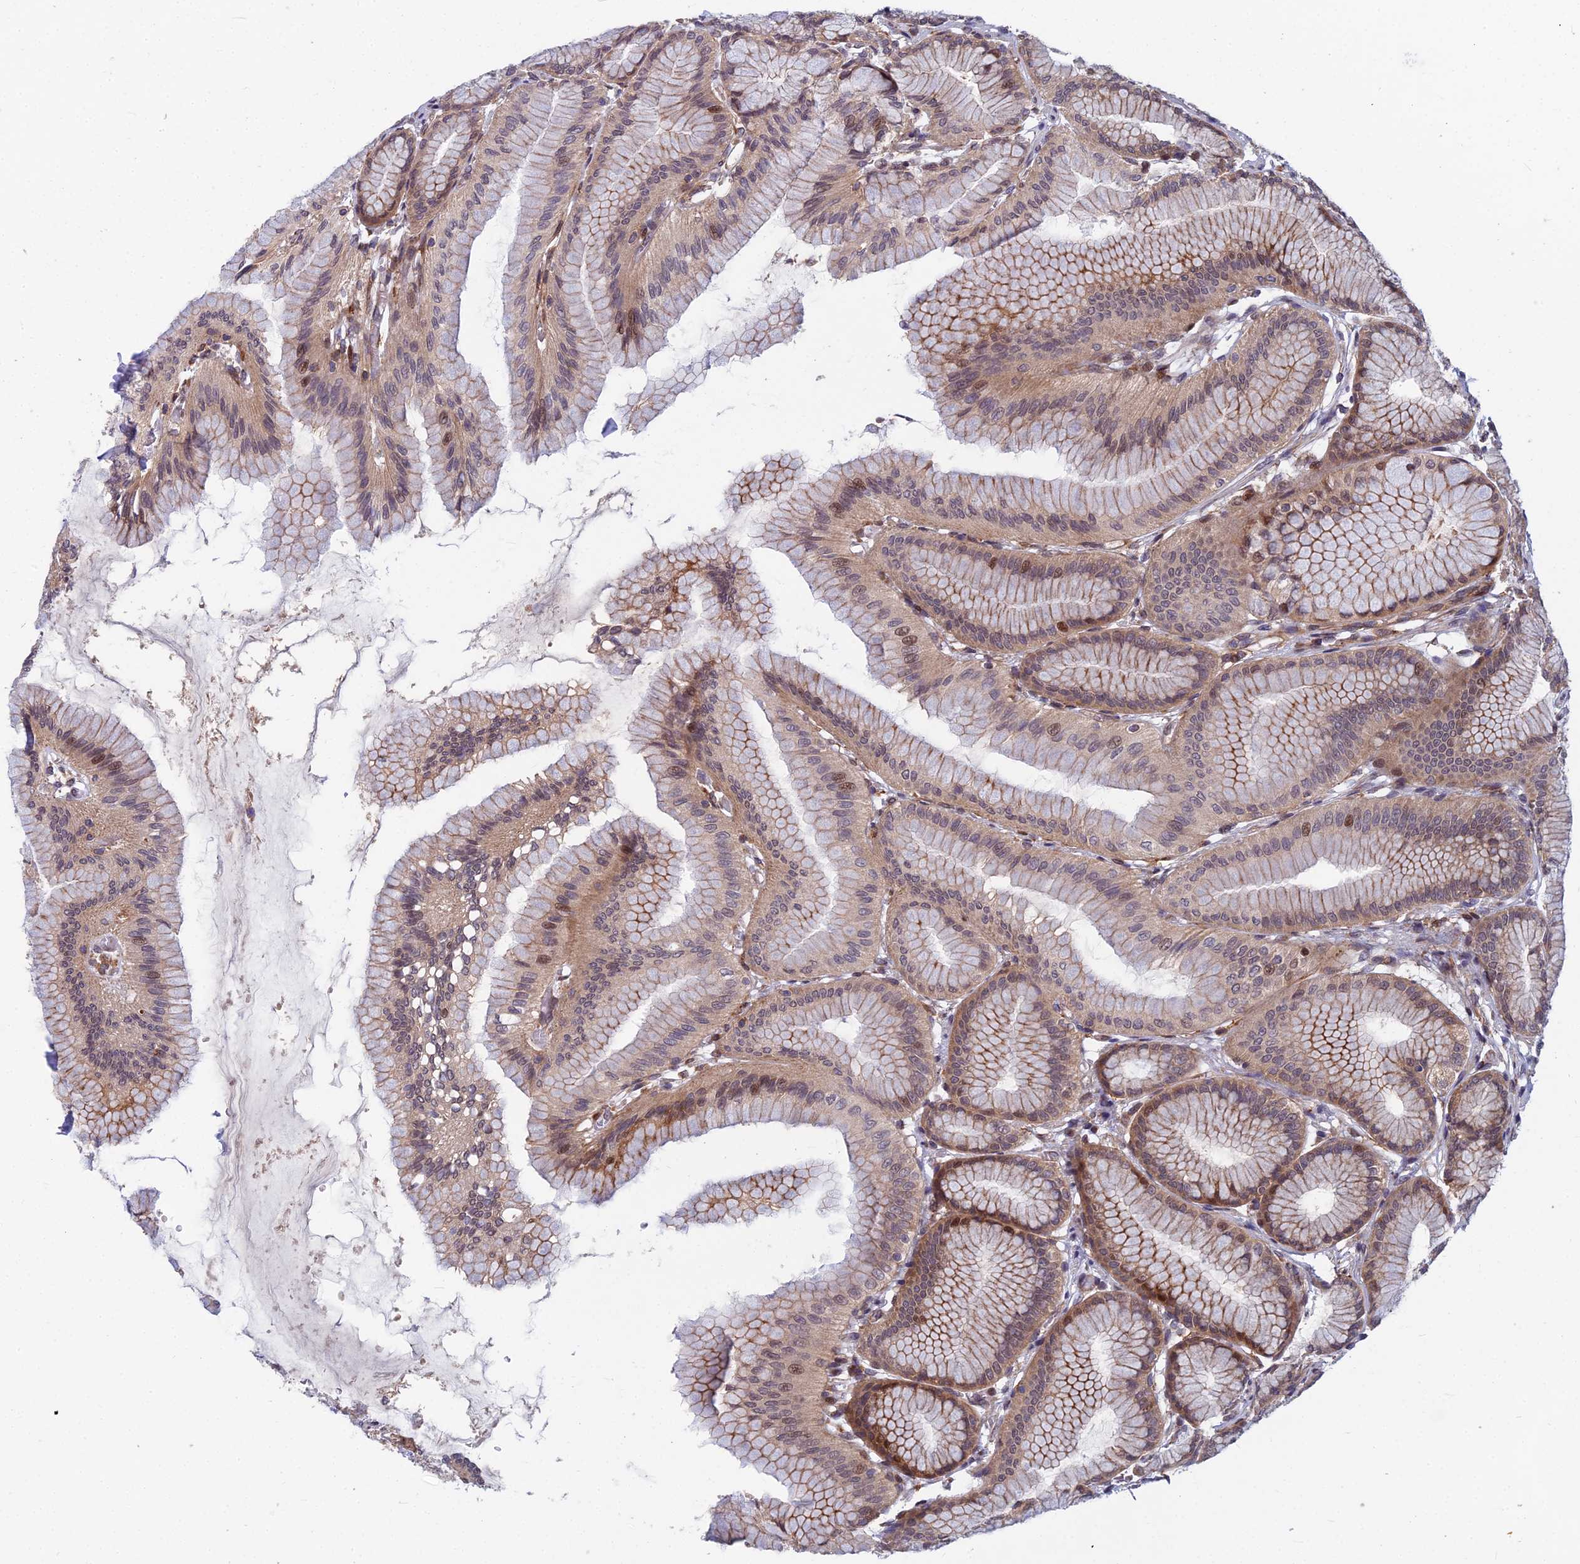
{"staining": {"intensity": "strong", "quantity": "25%-75%", "location": "cytoplasmic/membranous,nuclear"}, "tissue": "stomach", "cell_type": "Glandular cells", "image_type": "normal", "snomed": [{"axis": "morphology", "description": "Normal tissue, NOS"}, {"axis": "morphology", "description": "Adenocarcinoma, NOS"}, {"axis": "morphology", "description": "Adenocarcinoma, High grade"}, {"axis": "topography", "description": "Stomach, upper"}, {"axis": "topography", "description": "Stomach"}], "caption": "High-power microscopy captured an immunohistochemistry (IHC) photomicrograph of normal stomach, revealing strong cytoplasmic/membranous,nuclear expression in approximately 25%-75% of glandular cells.", "gene": "COMMD2", "patient": {"sex": "female", "age": 65}}